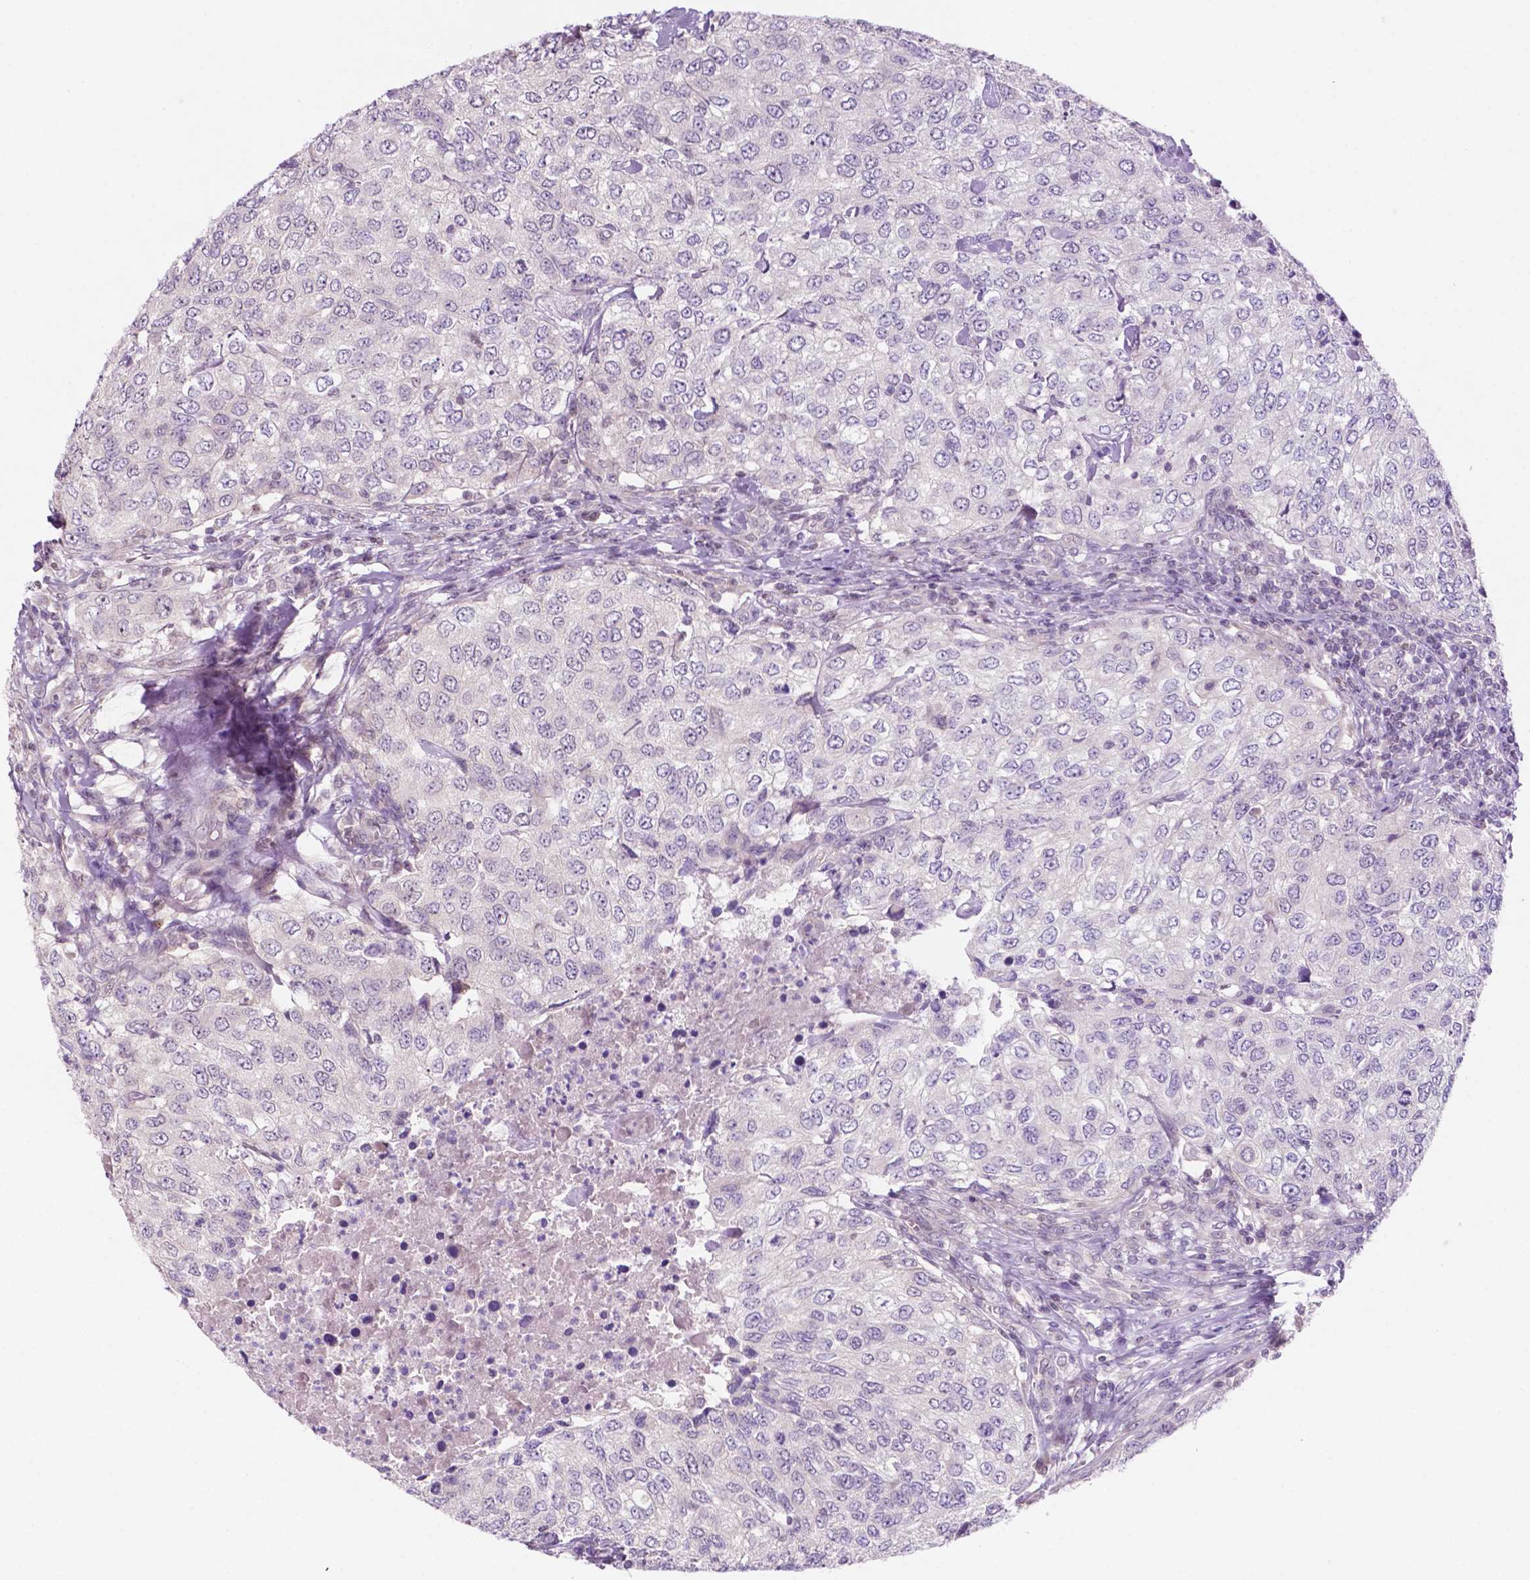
{"staining": {"intensity": "negative", "quantity": "none", "location": "none"}, "tissue": "urothelial cancer", "cell_type": "Tumor cells", "image_type": "cancer", "snomed": [{"axis": "morphology", "description": "Urothelial carcinoma, High grade"}, {"axis": "topography", "description": "Urinary bladder"}], "caption": "Urothelial cancer was stained to show a protein in brown. There is no significant staining in tumor cells. The staining is performed using DAB brown chromogen with nuclei counter-stained in using hematoxylin.", "gene": "FAM50B", "patient": {"sex": "female", "age": 78}}